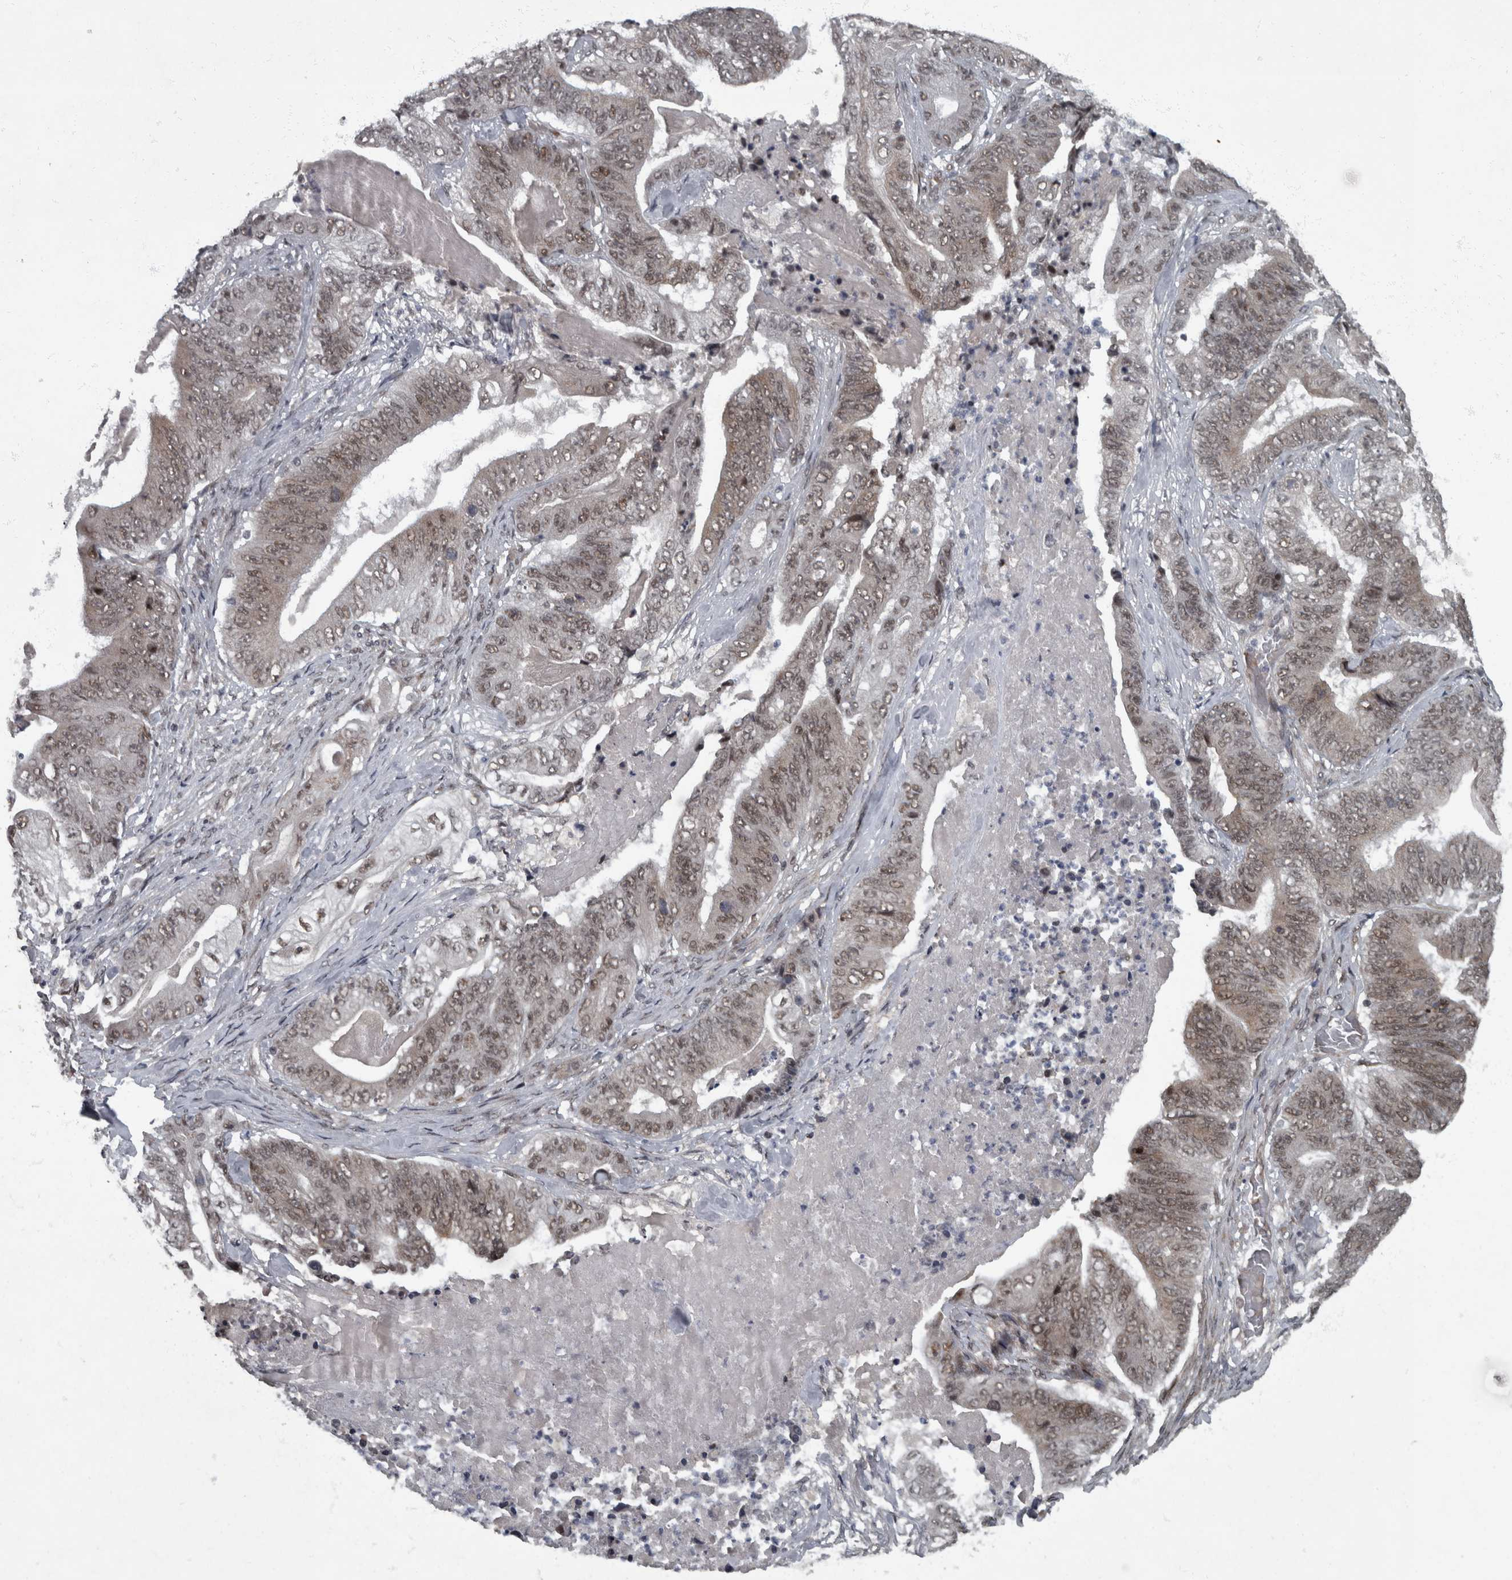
{"staining": {"intensity": "moderate", "quantity": ">75%", "location": "nuclear"}, "tissue": "stomach cancer", "cell_type": "Tumor cells", "image_type": "cancer", "snomed": [{"axis": "morphology", "description": "Adenocarcinoma, NOS"}, {"axis": "topography", "description": "Stomach"}], "caption": "IHC of human adenocarcinoma (stomach) reveals medium levels of moderate nuclear positivity in about >75% of tumor cells. The protein is stained brown, and the nuclei are stained in blue (DAB IHC with brightfield microscopy, high magnification).", "gene": "WDR33", "patient": {"sex": "female", "age": 73}}